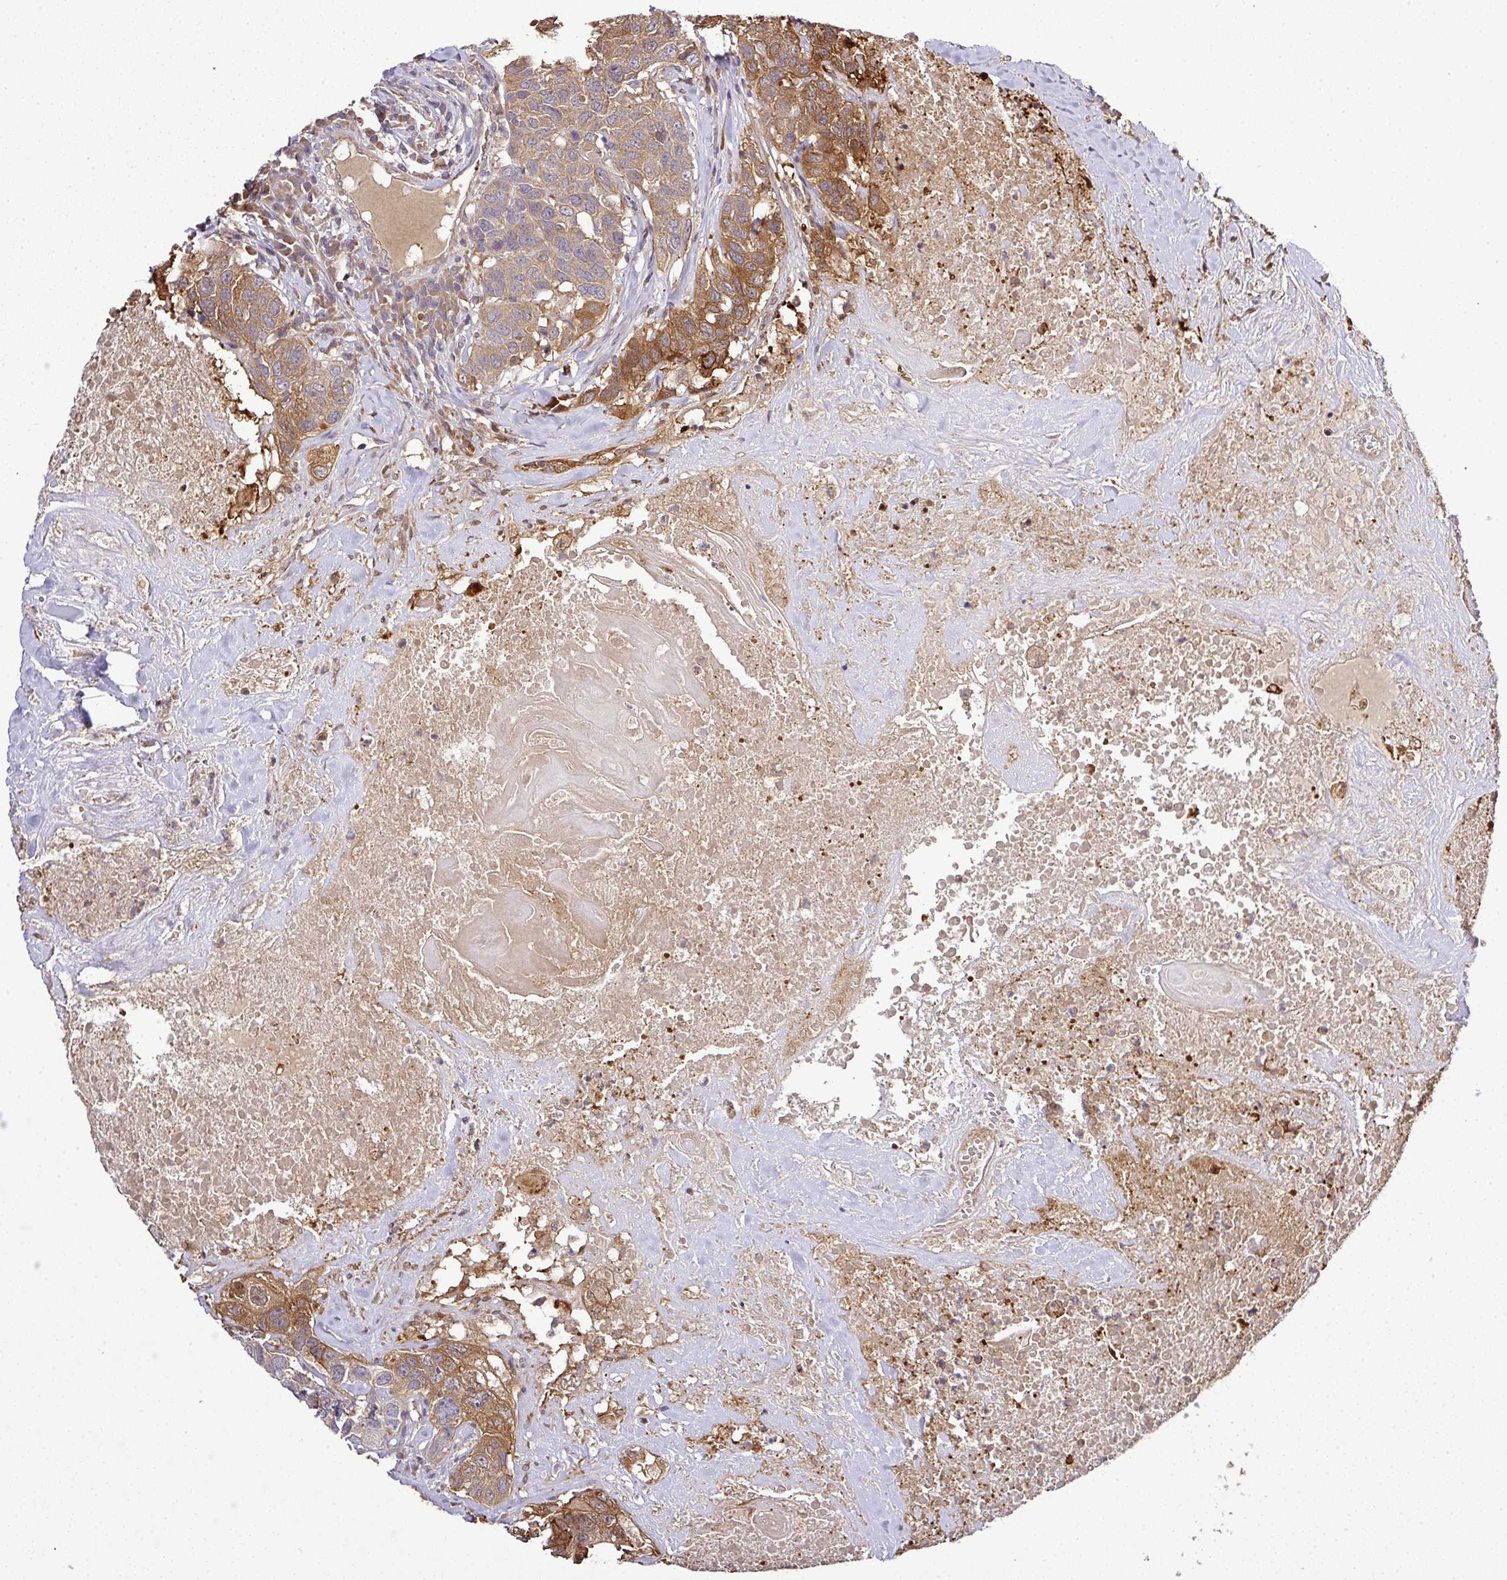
{"staining": {"intensity": "moderate", "quantity": ">75%", "location": "cytoplasmic/membranous"}, "tissue": "head and neck cancer", "cell_type": "Tumor cells", "image_type": "cancer", "snomed": [{"axis": "morphology", "description": "Squamous cell carcinoma, NOS"}, {"axis": "topography", "description": "Head-Neck"}], "caption": "Head and neck cancer (squamous cell carcinoma) stained with immunohistochemistry displays moderate cytoplasmic/membranous expression in approximately >75% of tumor cells.", "gene": "TMEM107", "patient": {"sex": "male", "age": 66}}